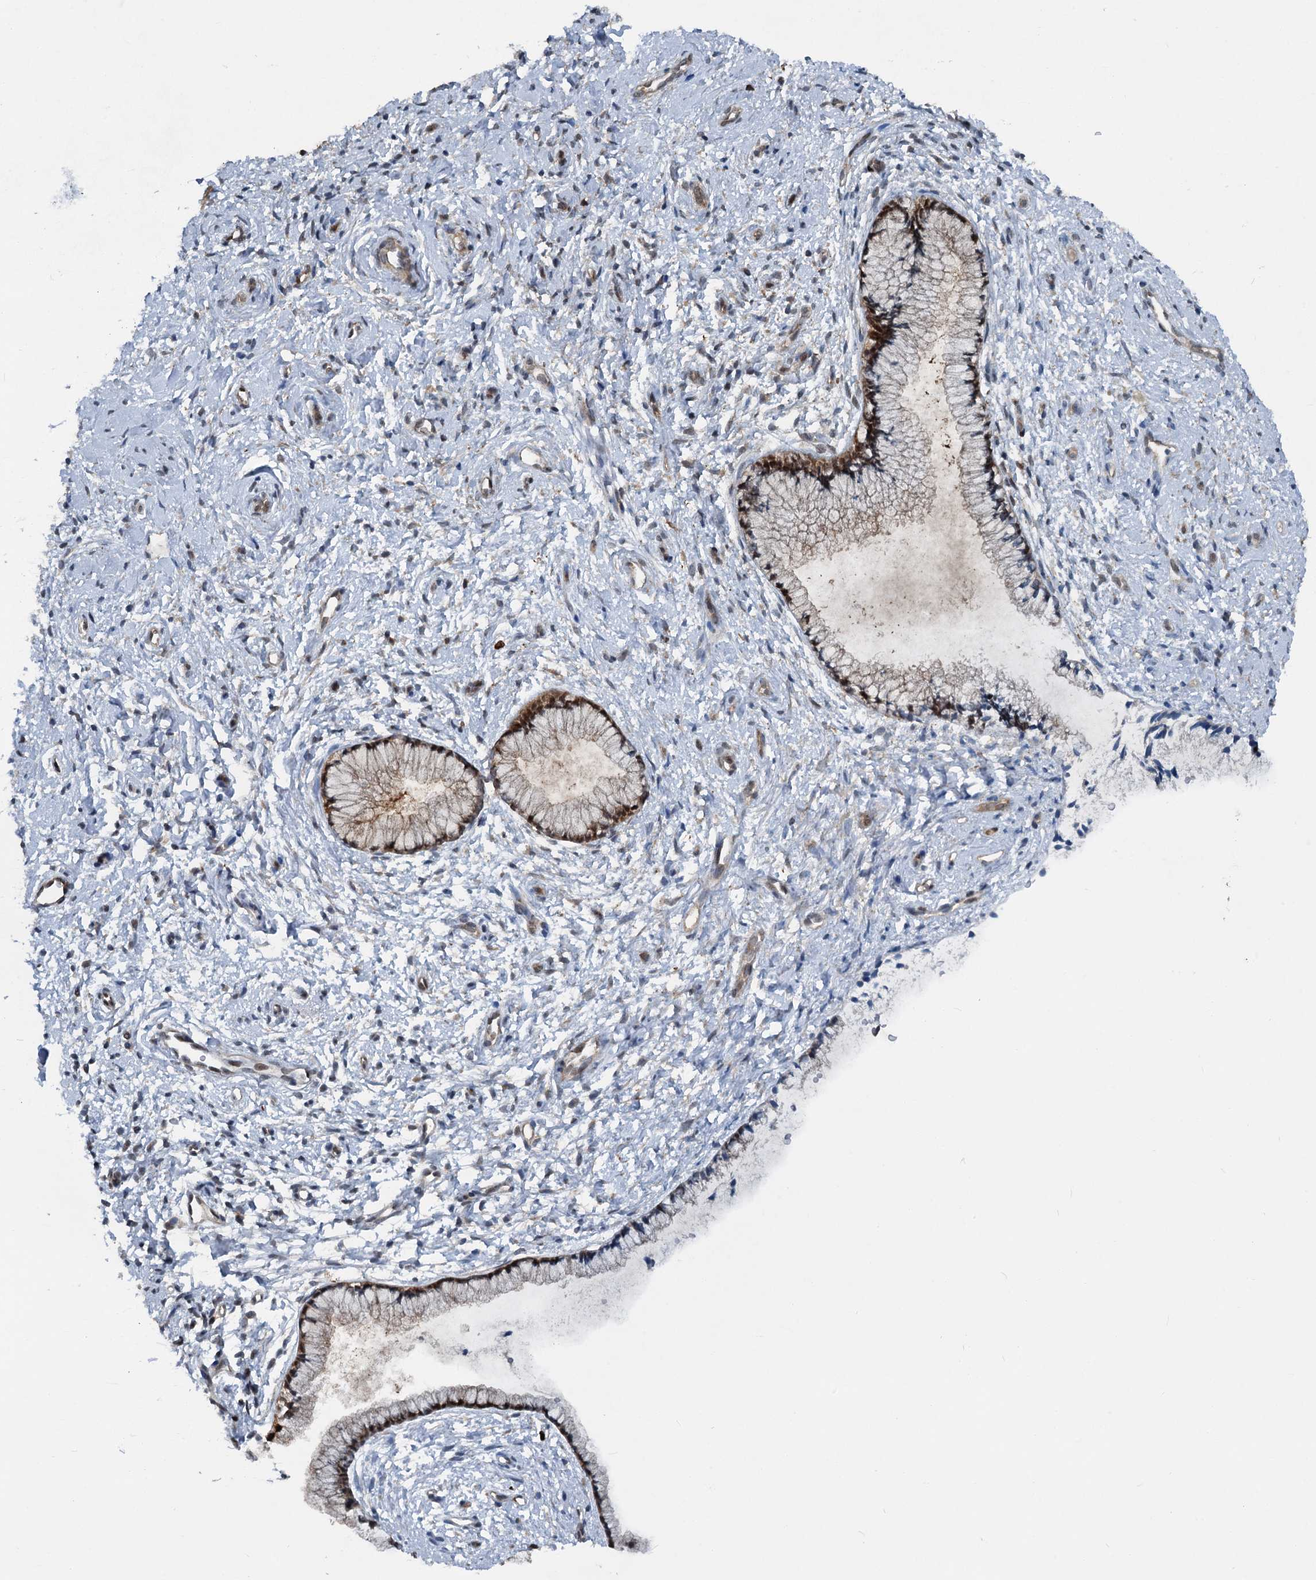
{"staining": {"intensity": "moderate", "quantity": "25%-75%", "location": "cytoplasmic/membranous,nuclear"}, "tissue": "cervix", "cell_type": "Glandular cells", "image_type": "normal", "snomed": [{"axis": "morphology", "description": "Normal tissue, NOS"}, {"axis": "topography", "description": "Cervix"}], "caption": "Immunohistochemistry (IHC) image of normal cervix: cervix stained using IHC displays medium levels of moderate protein expression localized specifically in the cytoplasmic/membranous,nuclear of glandular cells, appearing as a cytoplasmic/membranous,nuclear brown color.", "gene": "GPI", "patient": {"sex": "female", "age": 57}}